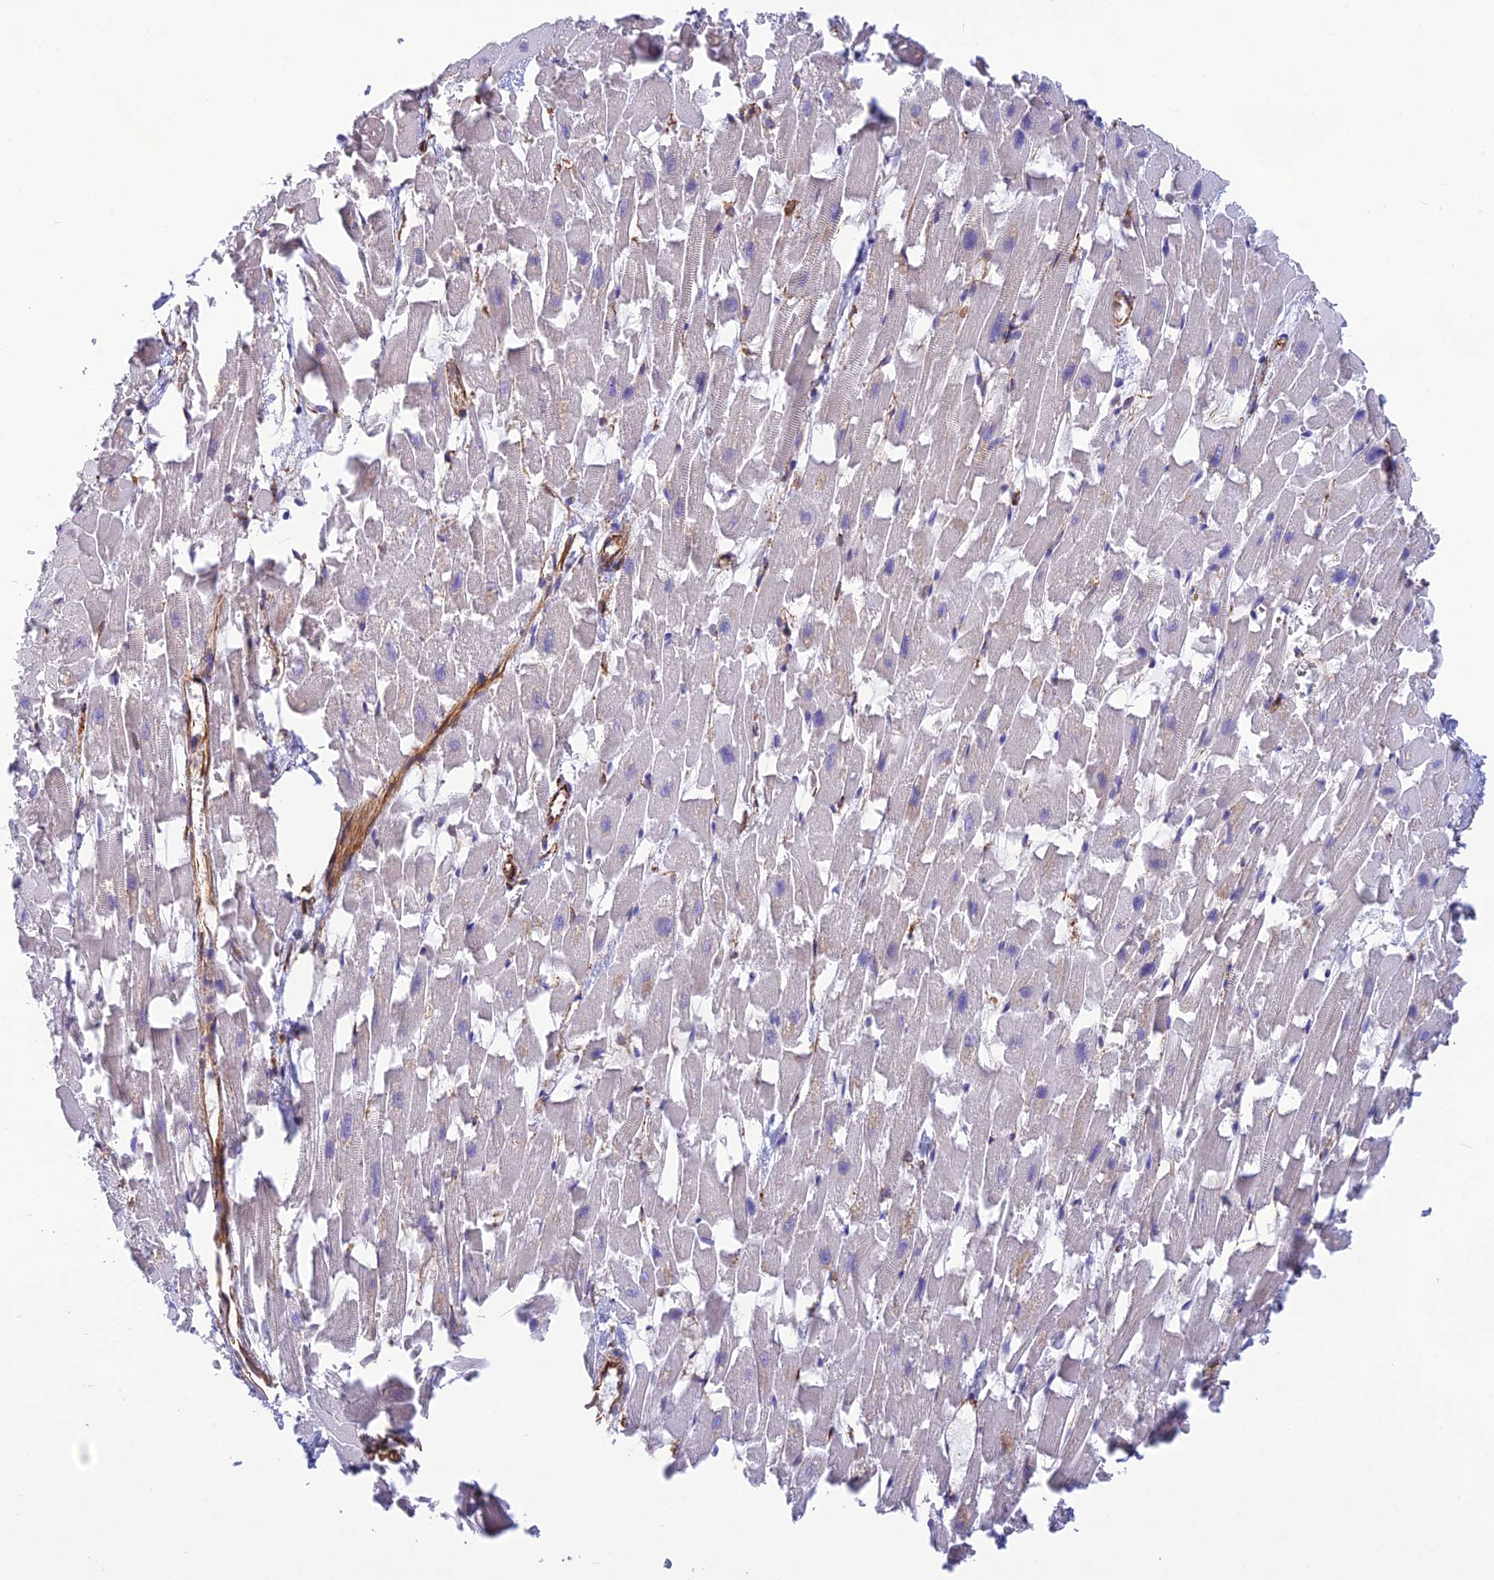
{"staining": {"intensity": "negative", "quantity": "none", "location": "none"}, "tissue": "heart muscle", "cell_type": "Cardiomyocytes", "image_type": "normal", "snomed": [{"axis": "morphology", "description": "Normal tissue, NOS"}, {"axis": "topography", "description": "Heart"}], "caption": "Micrograph shows no protein staining in cardiomyocytes of unremarkable heart muscle.", "gene": "FBXL20", "patient": {"sex": "female", "age": 64}}